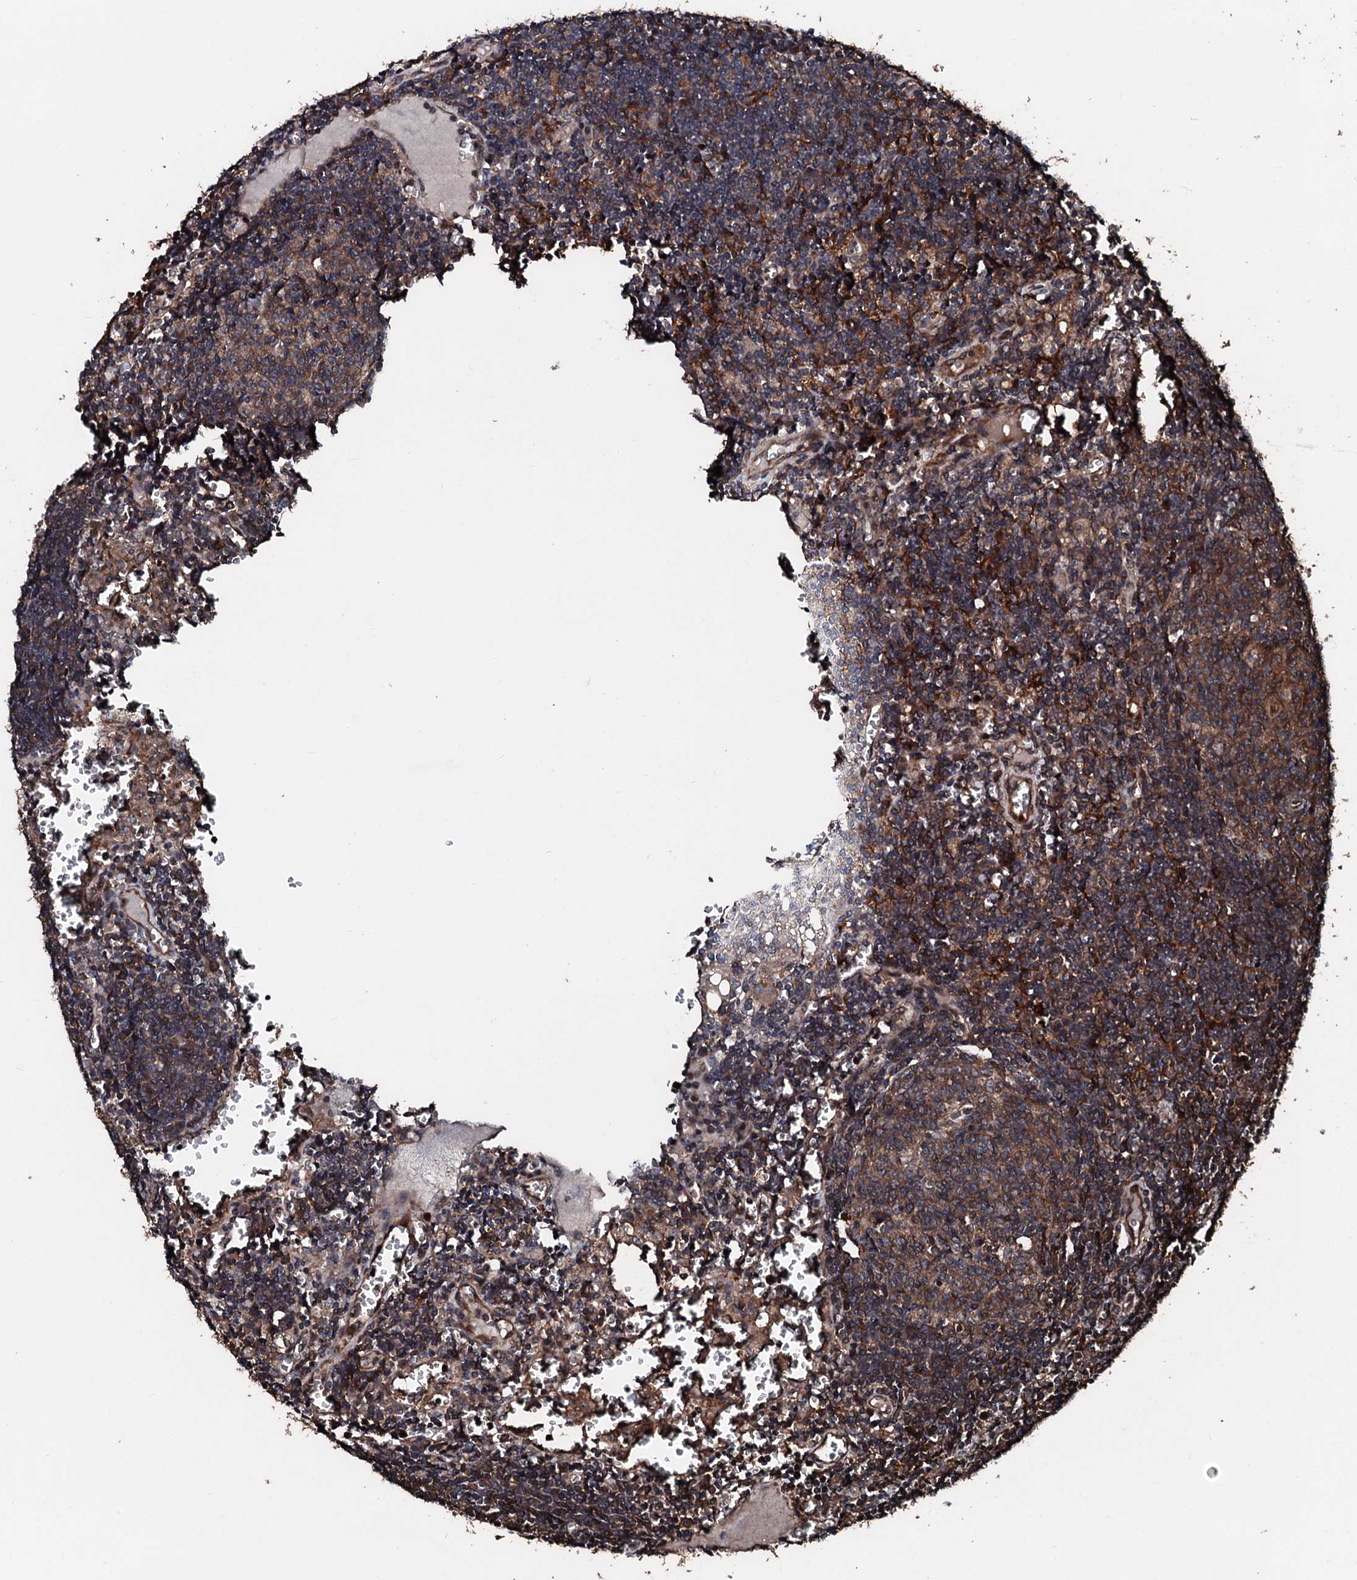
{"staining": {"intensity": "moderate", "quantity": "25%-75%", "location": "cytoplasmic/membranous"}, "tissue": "lymph node", "cell_type": "Germinal center cells", "image_type": "normal", "snomed": [{"axis": "morphology", "description": "Normal tissue, NOS"}, {"axis": "topography", "description": "Lymph node"}], "caption": "IHC (DAB (3,3'-diaminobenzidine)) staining of benign human lymph node reveals moderate cytoplasmic/membranous protein positivity in about 25%-75% of germinal center cells. (DAB = brown stain, brightfield microscopy at high magnification).", "gene": "KIF18A", "patient": {"sex": "female", "age": 73}}